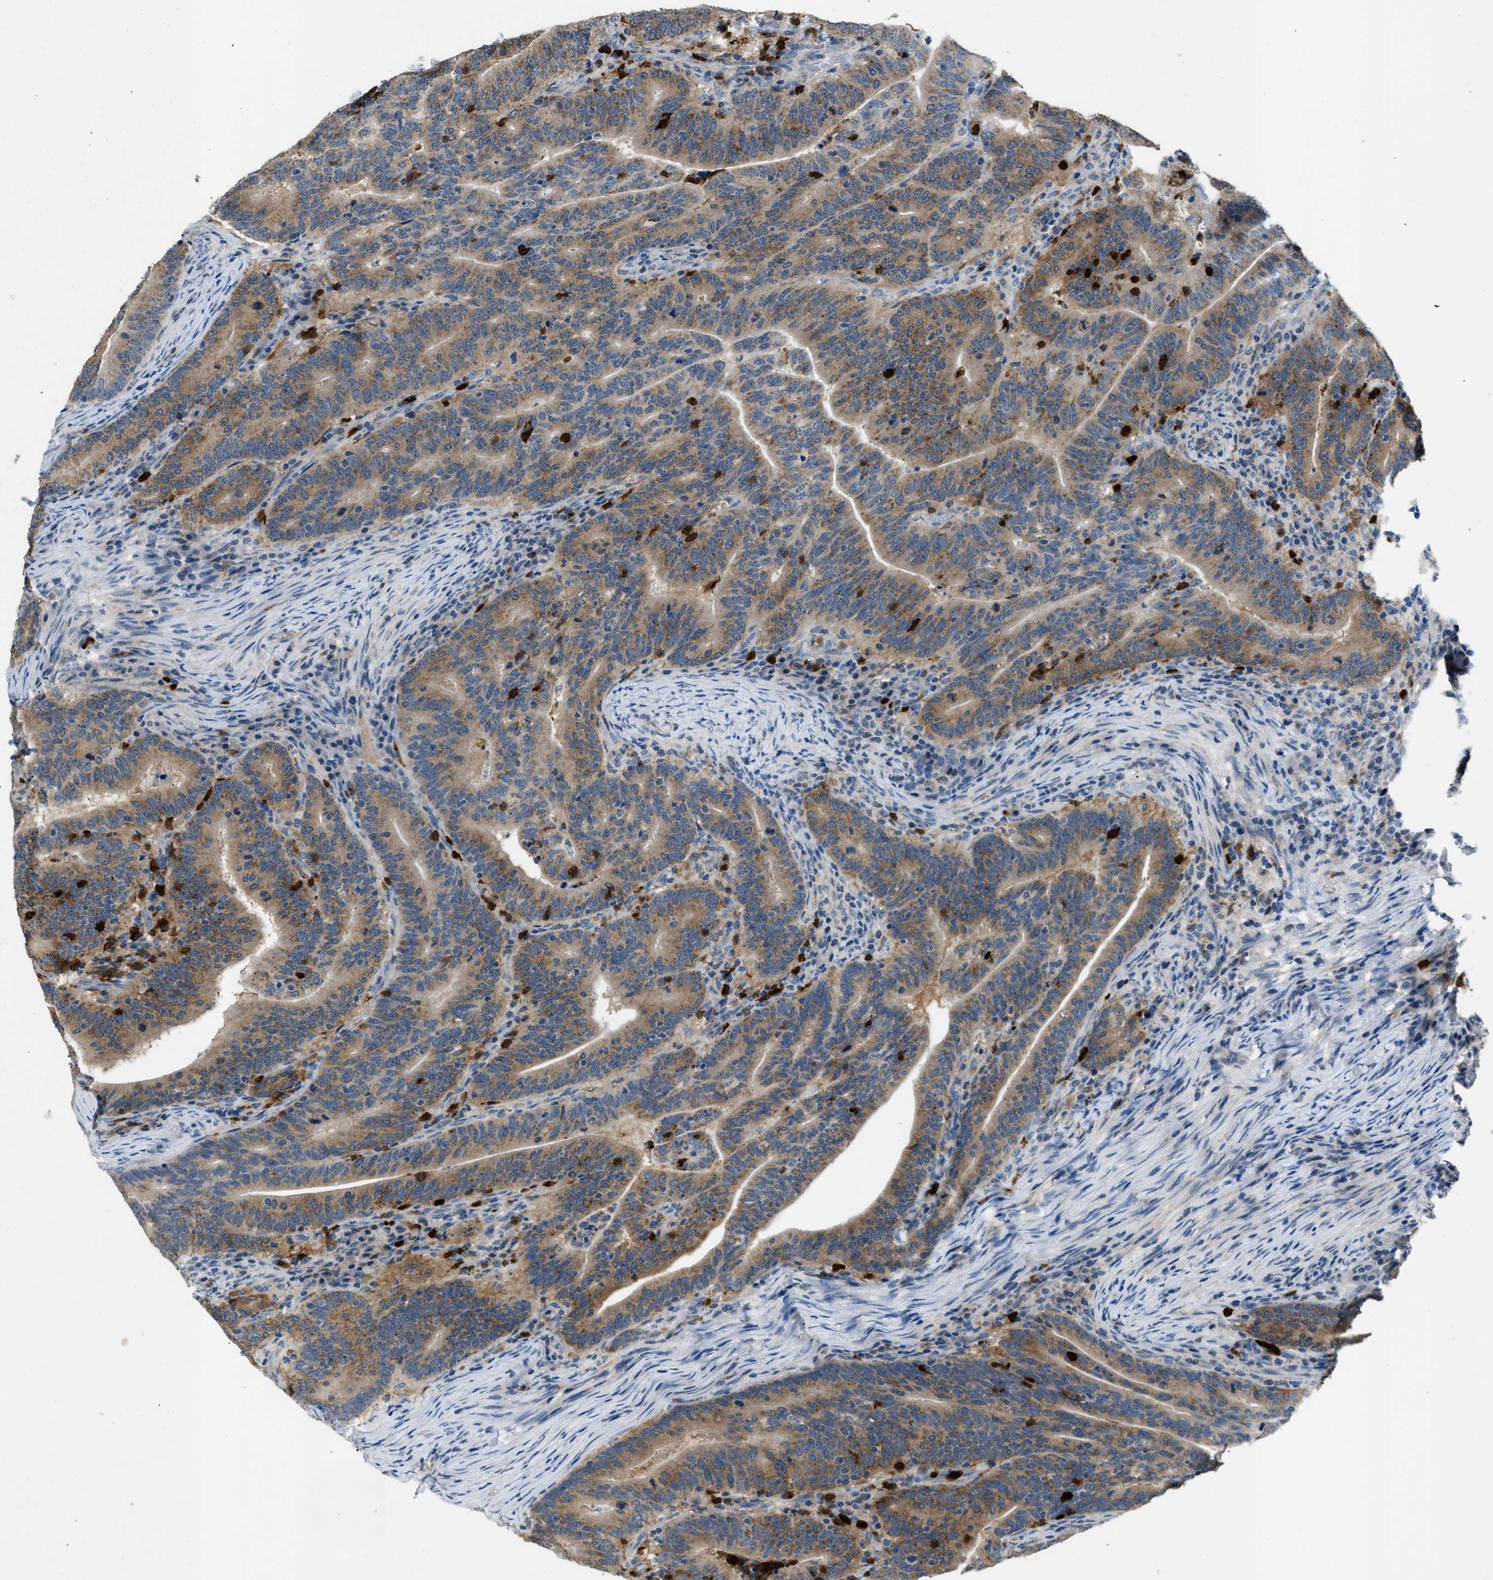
{"staining": {"intensity": "moderate", "quantity": ">75%", "location": "cytoplasmic/membranous"}, "tissue": "colorectal cancer", "cell_type": "Tumor cells", "image_type": "cancer", "snomed": [{"axis": "morphology", "description": "Adenocarcinoma, NOS"}, {"axis": "topography", "description": "Colon"}], "caption": "Immunohistochemistry (IHC) of human colorectal cancer displays medium levels of moderate cytoplasmic/membranous staining in about >75% of tumor cells.", "gene": "TOMM34", "patient": {"sex": "female", "age": 66}}